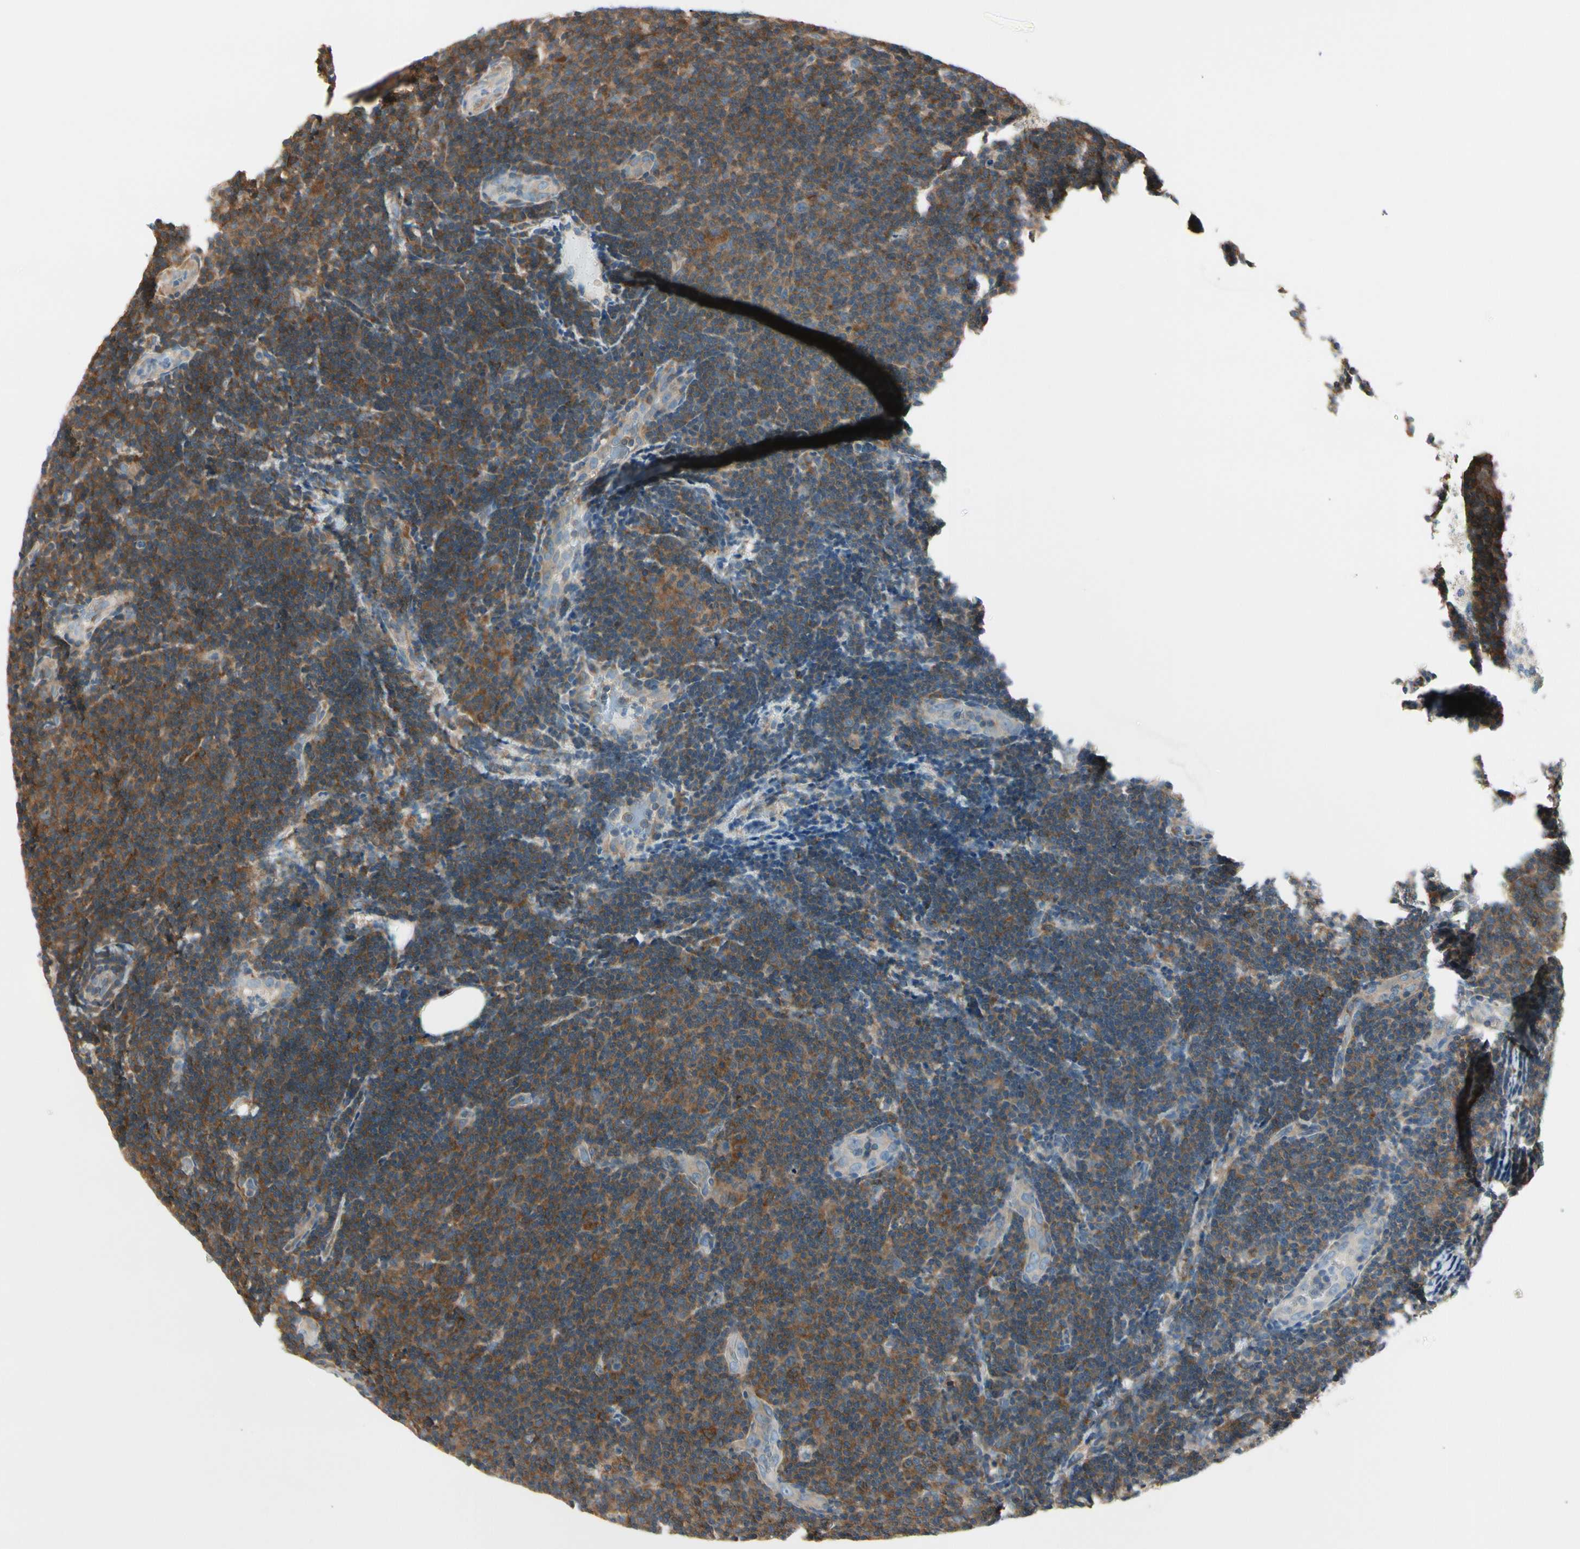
{"staining": {"intensity": "strong", "quantity": ">75%", "location": "cytoplasmic/membranous"}, "tissue": "lymphoma", "cell_type": "Tumor cells", "image_type": "cancer", "snomed": [{"axis": "morphology", "description": "Malignant lymphoma, non-Hodgkin's type, Low grade"}, {"axis": "topography", "description": "Lymph node"}], "caption": "Immunohistochemical staining of lymphoma exhibits strong cytoplasmic/membranous protein positivity in about >75% of tumor cells.", "gene": "OXSR1", "patient": {"sex": "male", "age": 83}}